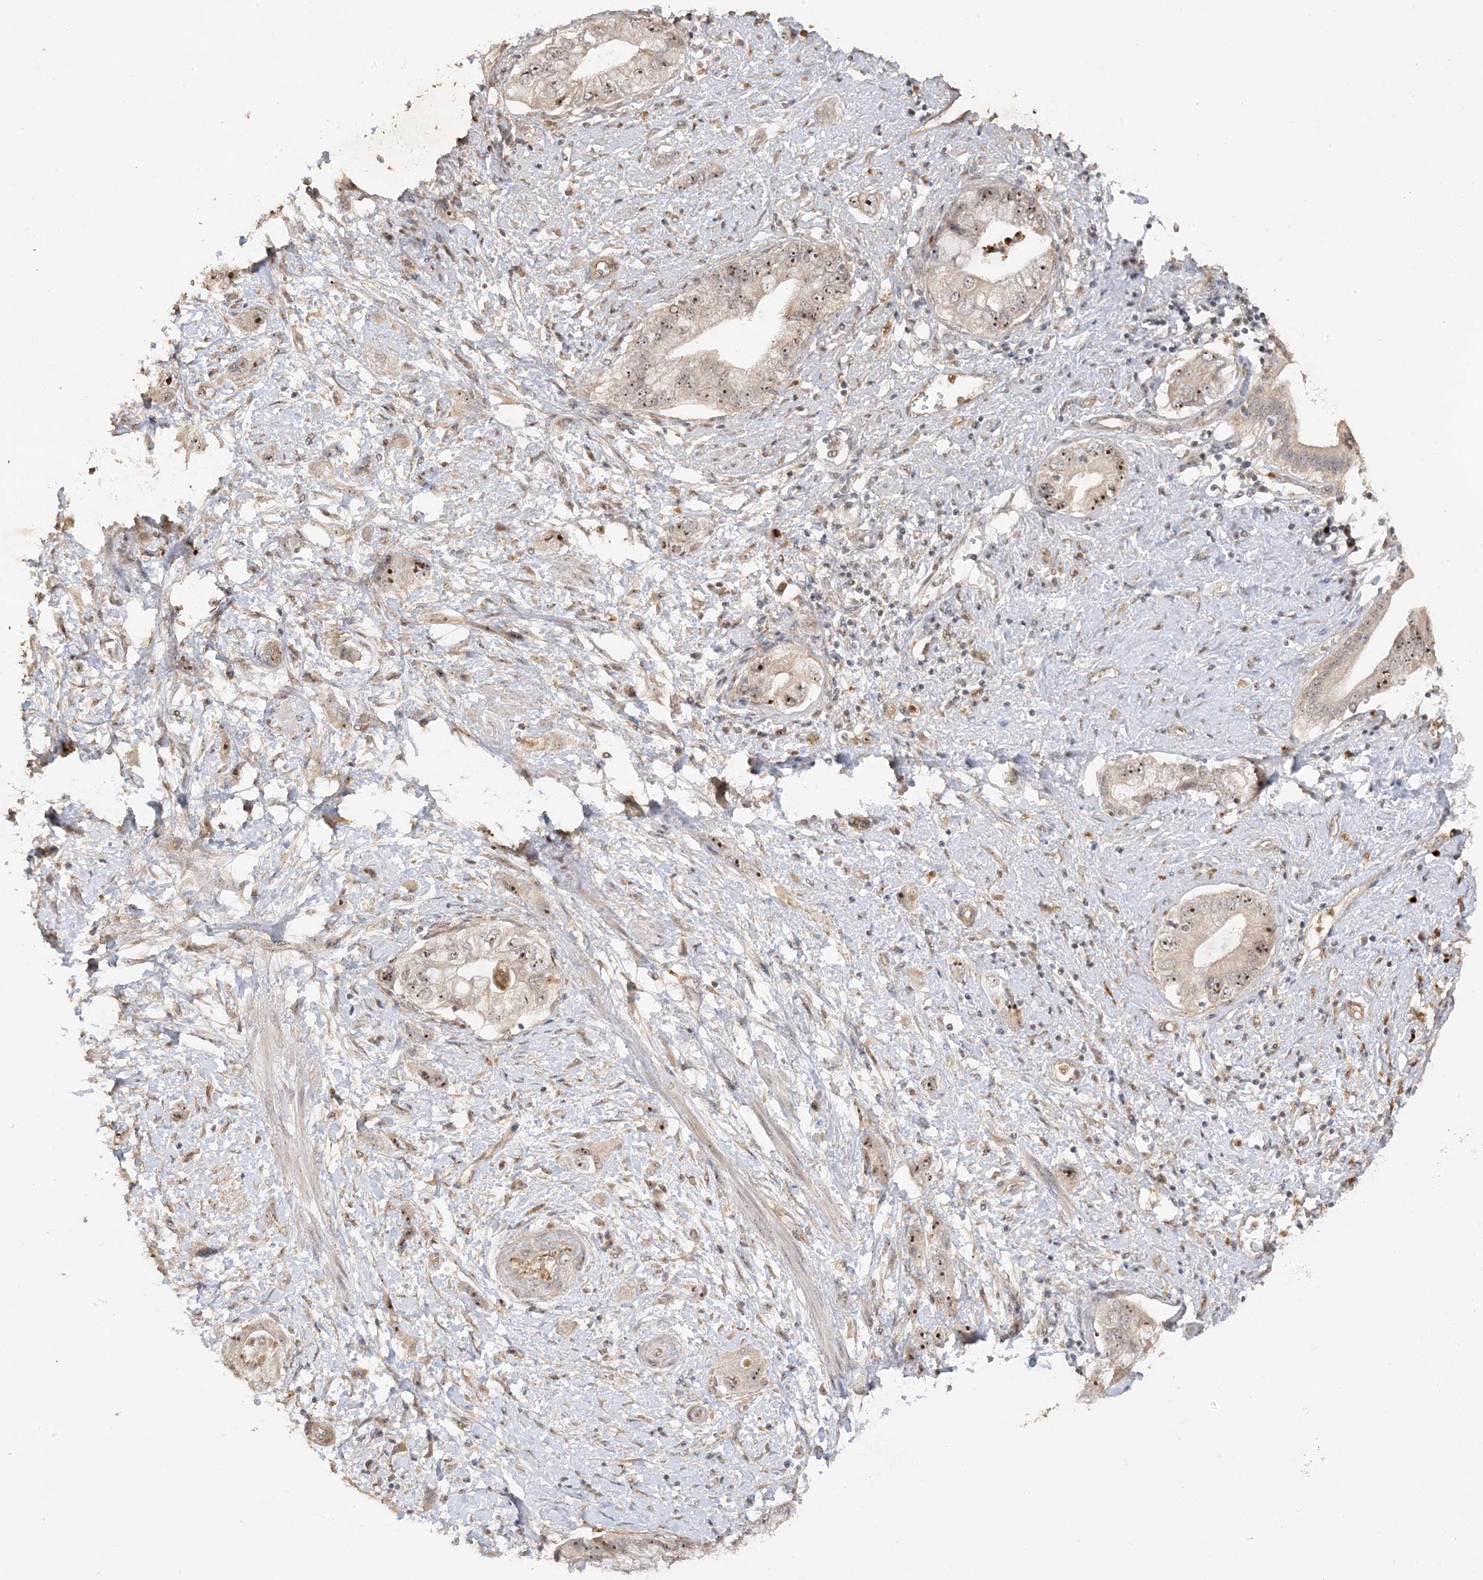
{"staining": {"intensity": "moderate", "quantity": ">75%", "location": "nuclear"}, "tissue": "pancreatic cancer", "cell_type": "Tumor cells", "image_type": "cancer", "snomed": [{"axis": "morphology", "description": "Adenocarcinoma, NOS"}, {"axis": "topography", "description": "Pancreas"}], "caption": "Protein expression analysis of pancreatic cancer (adenocarcinoma) shows moderate nuclear expression in about >75% of tumor cells.", "gene": "DDX18", "patient": {"sex": "female", "age": 73}}